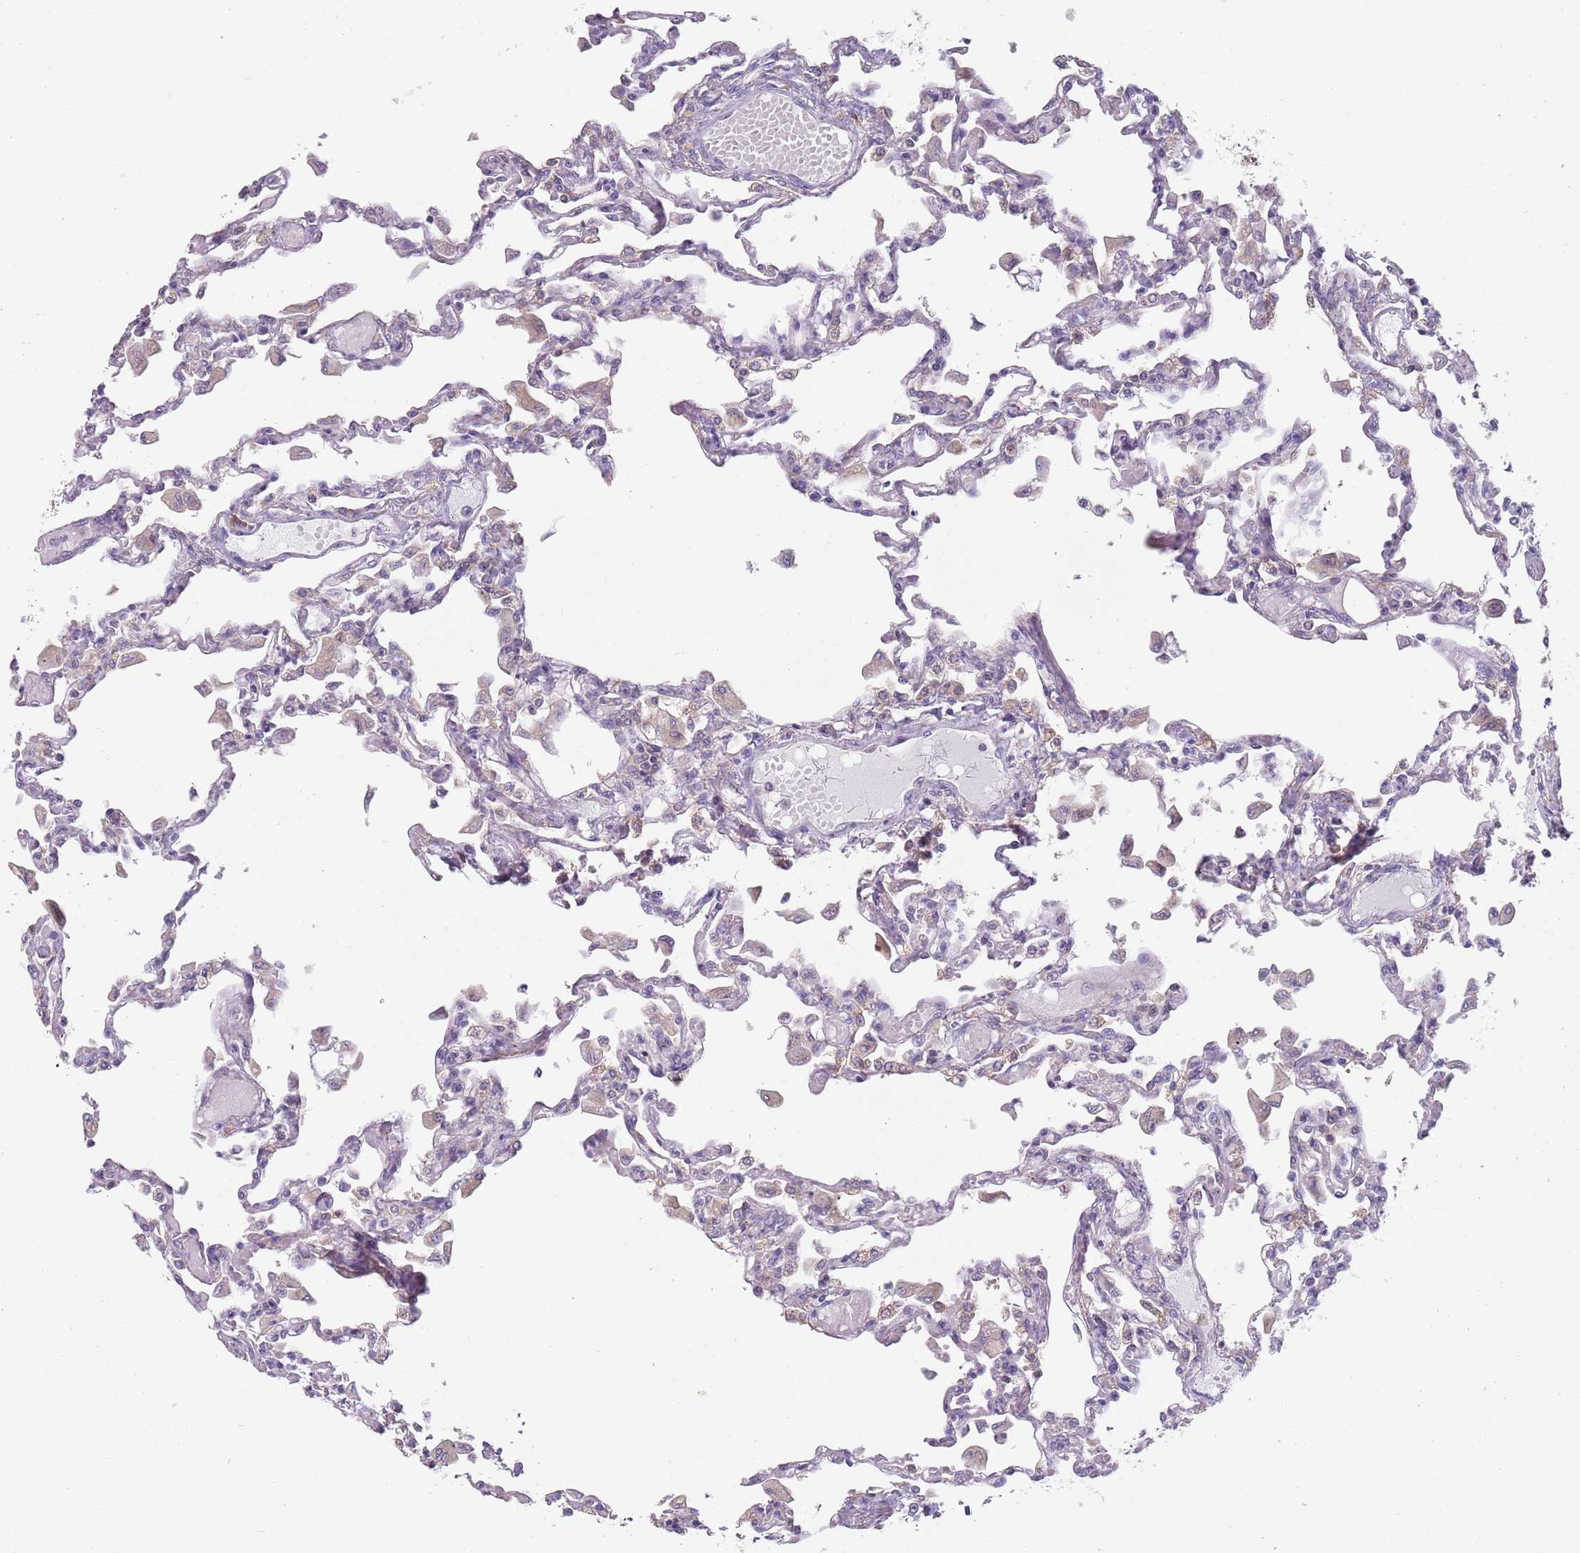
{"staining": {"intensity": "moderate", "quantity": "<25%", "location": "cytoplasmic/membranous"}, "tissue": "lung", "cell_type": "Alveolar cells", "image_type": "normal", "snomed": [{"axis": "morphology", "description": "Normal tissue, NOS"}, {"axis": "topography", "description": "Bronchus"}, {"axis": "topography", "description": "Lung"}], "caption": "The image reveals a brown stain indicating the presence of a protein in the cytoplasmic/membranous of alveolar cells in lung. (DAB IHC, brown staining for protein, blue staining for nuclei).", "gene": "RPL17", "patient": {"sex": "female", "age": 49}}